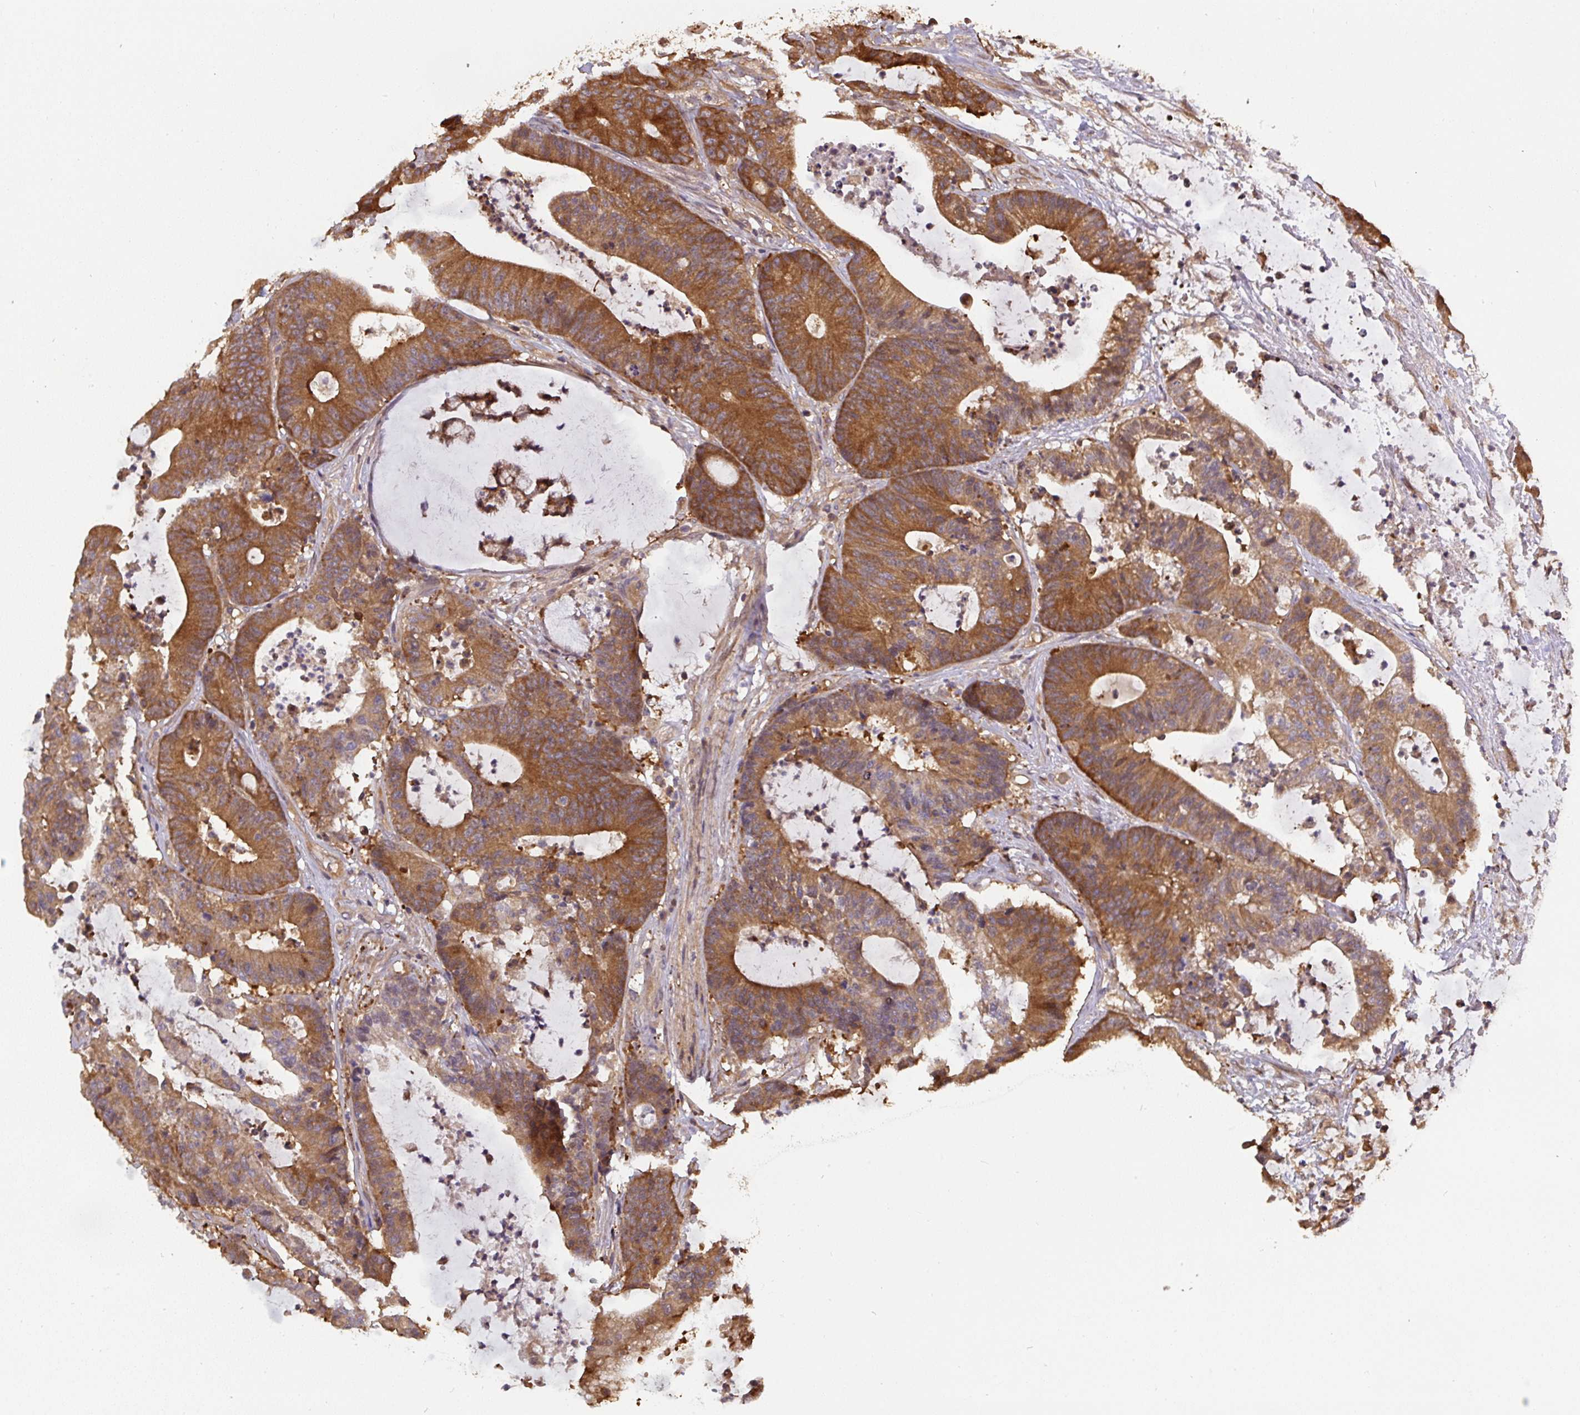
{"staining": {"intensity": "moderate", "quantity": ">75%", "location": "cytoplasmic/membranous,nuclear"}, "tissue": "colorectal cancer", "cell_type": "Tumor cells", "image_type": "cancer", "snomed": [{"axis": "morphology", "description": "Adenocarcinoma, NOS"}, {"axis": "topography", "description": "Colon"}], "caption": "This histopathology image exhibits immunohistochemistry (IHC) staining of colorectal adenocarcinoma, with medium moderate cytoplasmic/membranous and nuclear expression in about >75% of tumor cells.", "gene": "ST13", "patient": {"sex": "female", "age": 84}}